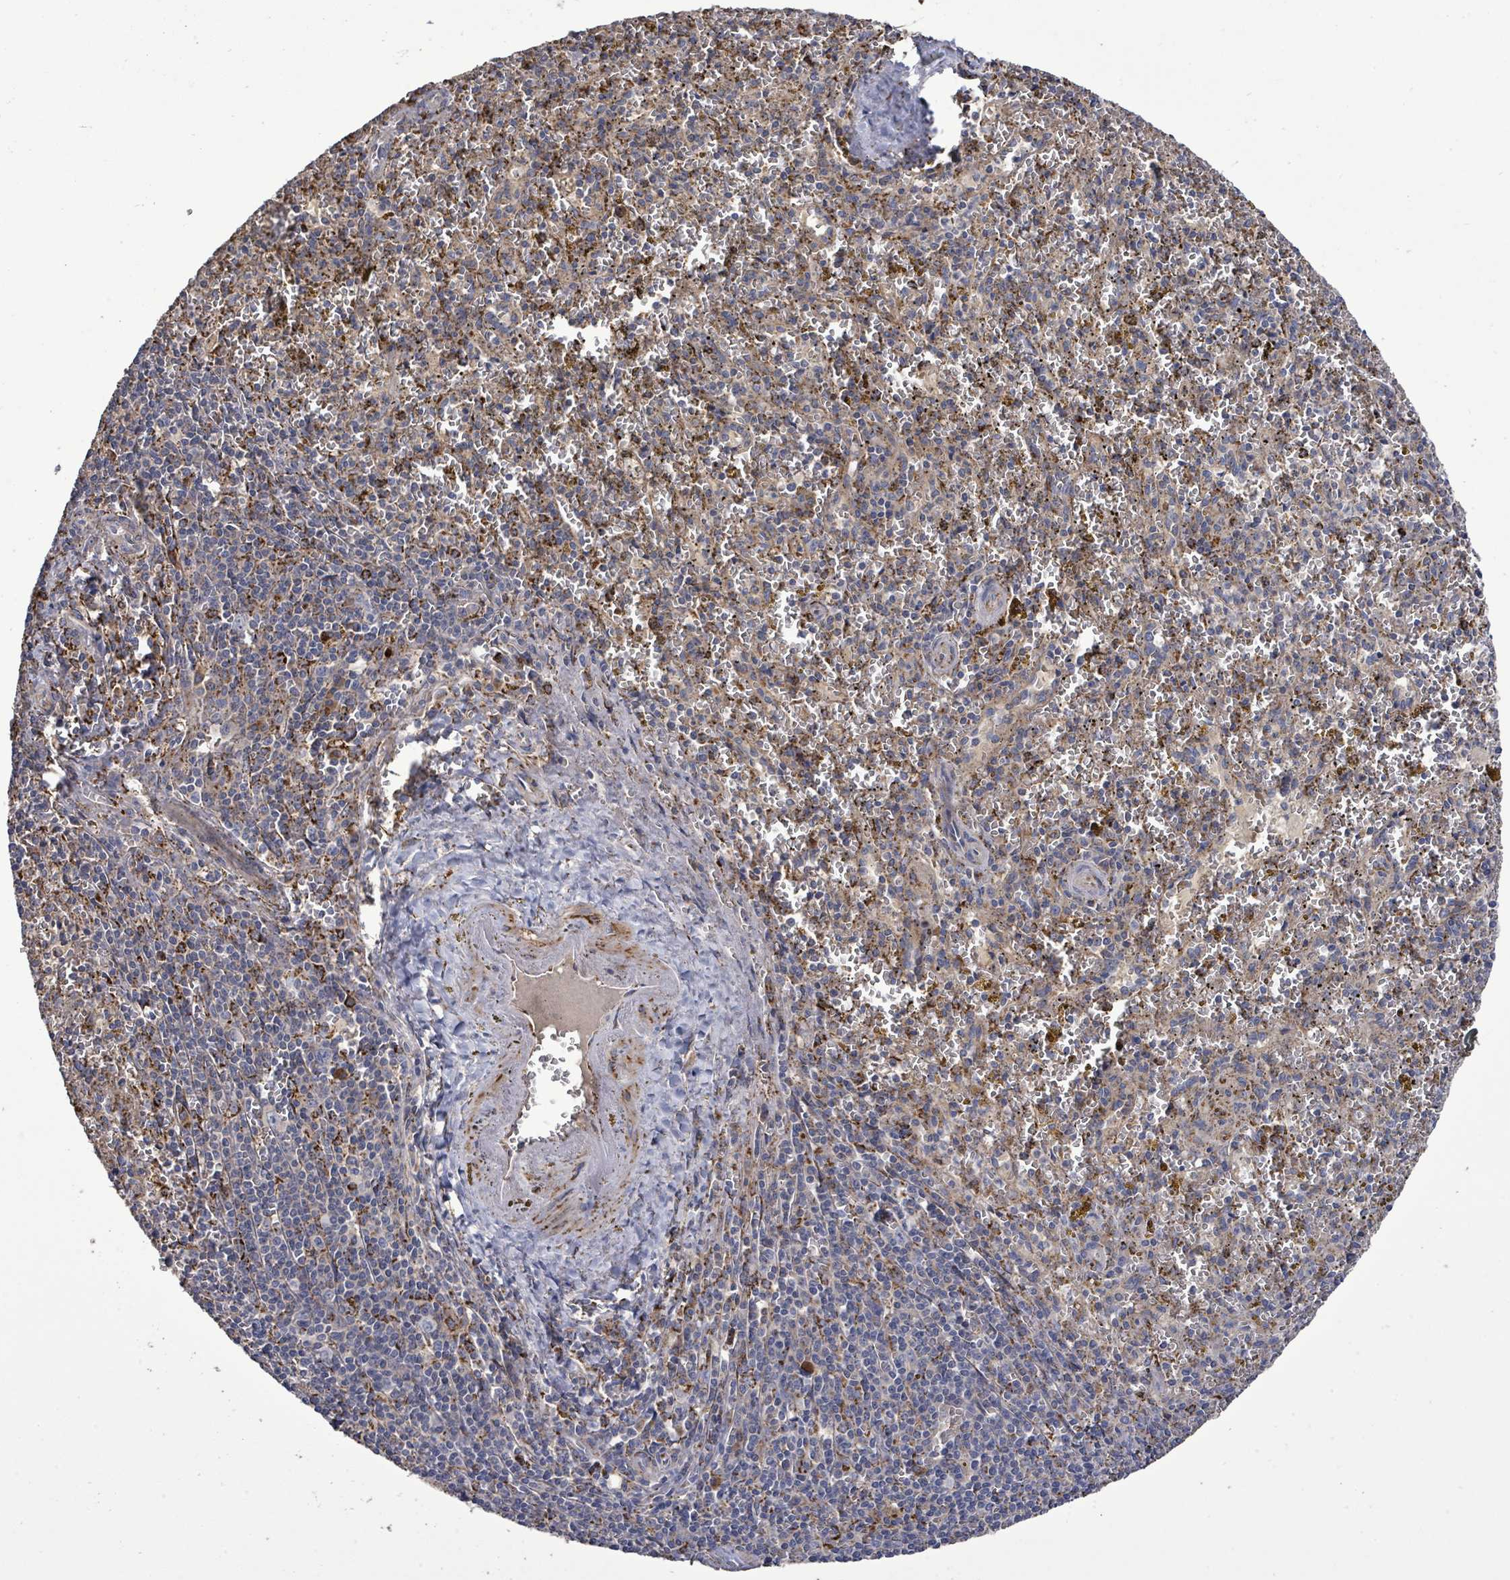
{"staining": {"intensity": "strong", "quantity": "25%-75%", "location": "cytoplasmic/membranous"}, "tissue": "spleen", "cell_type": "Cells in red pulp", "image_type": "normal", "snomed": [{"axis": "morphology", "description": "Normal tissue, NOS"}, {"axis": "topography", "description": "Spleen"}], "caption": "Spleen was stained to show a protein in brown. There is high levels of strong cytoplasmic/membranous staining in approximately 25%-75% of cells in red pulp.", "gene": "MTMR12", "patient": {"sex": "male", "age": 57}}